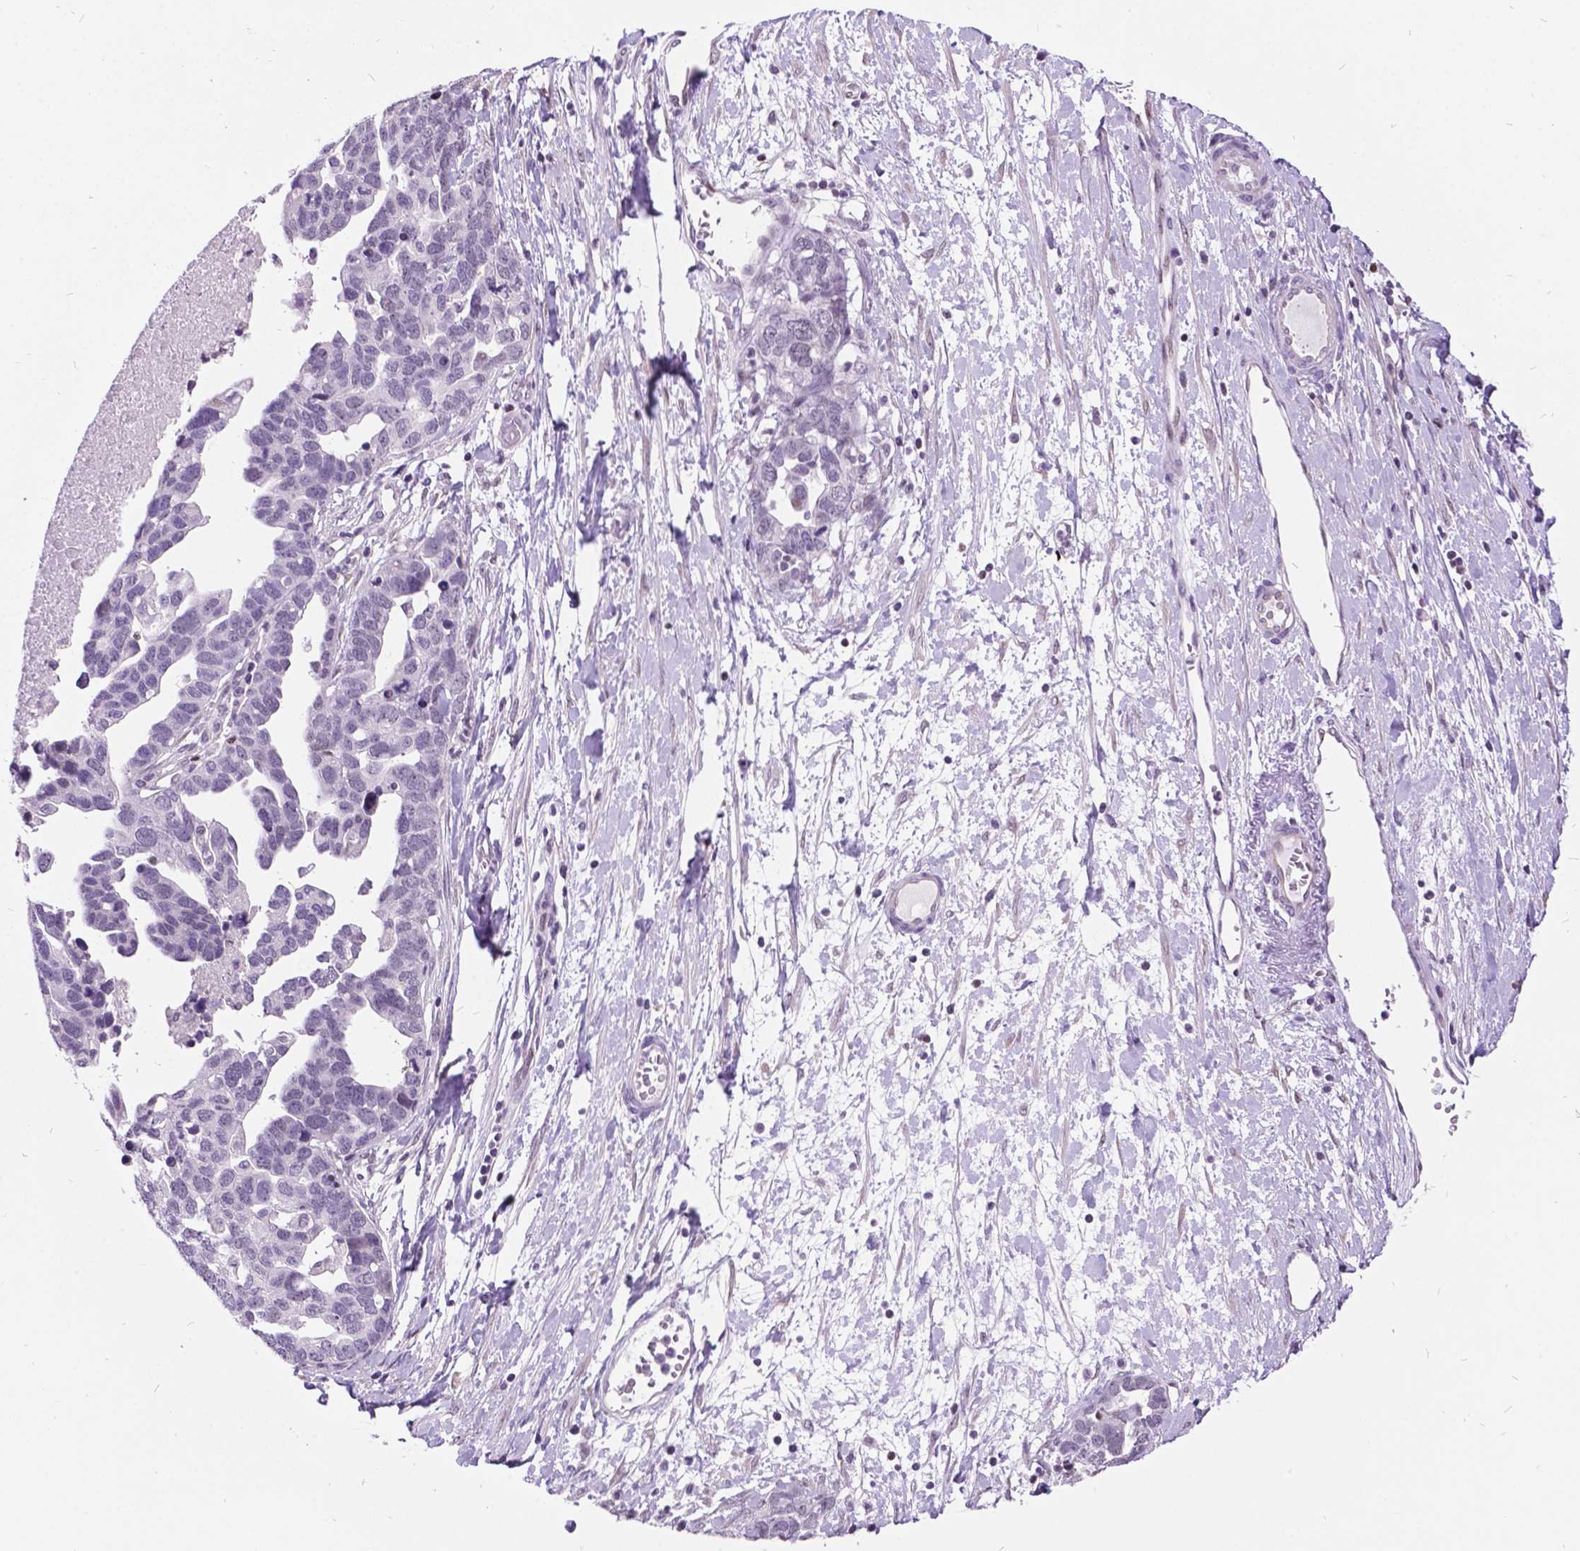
{"staining": {"intensity": "negative", "quantity": "none", "location": "none"}, "tissue": "ovarian cancer", "cell_type": "Tumor cells", "image_type": "cancer", "snomed": [{"axis": "morphology", "description": "Cystadenocarcinoma, serous, NOS"}, {"axis": "topography", "description": "Ovary"}], "caption": "The IHC image has no significant expression in tumor cells of ovarian serous cystadenocarcinoma tissue.", "gene": "DPF3", "patient": {"sex": "female", "age": 54}}